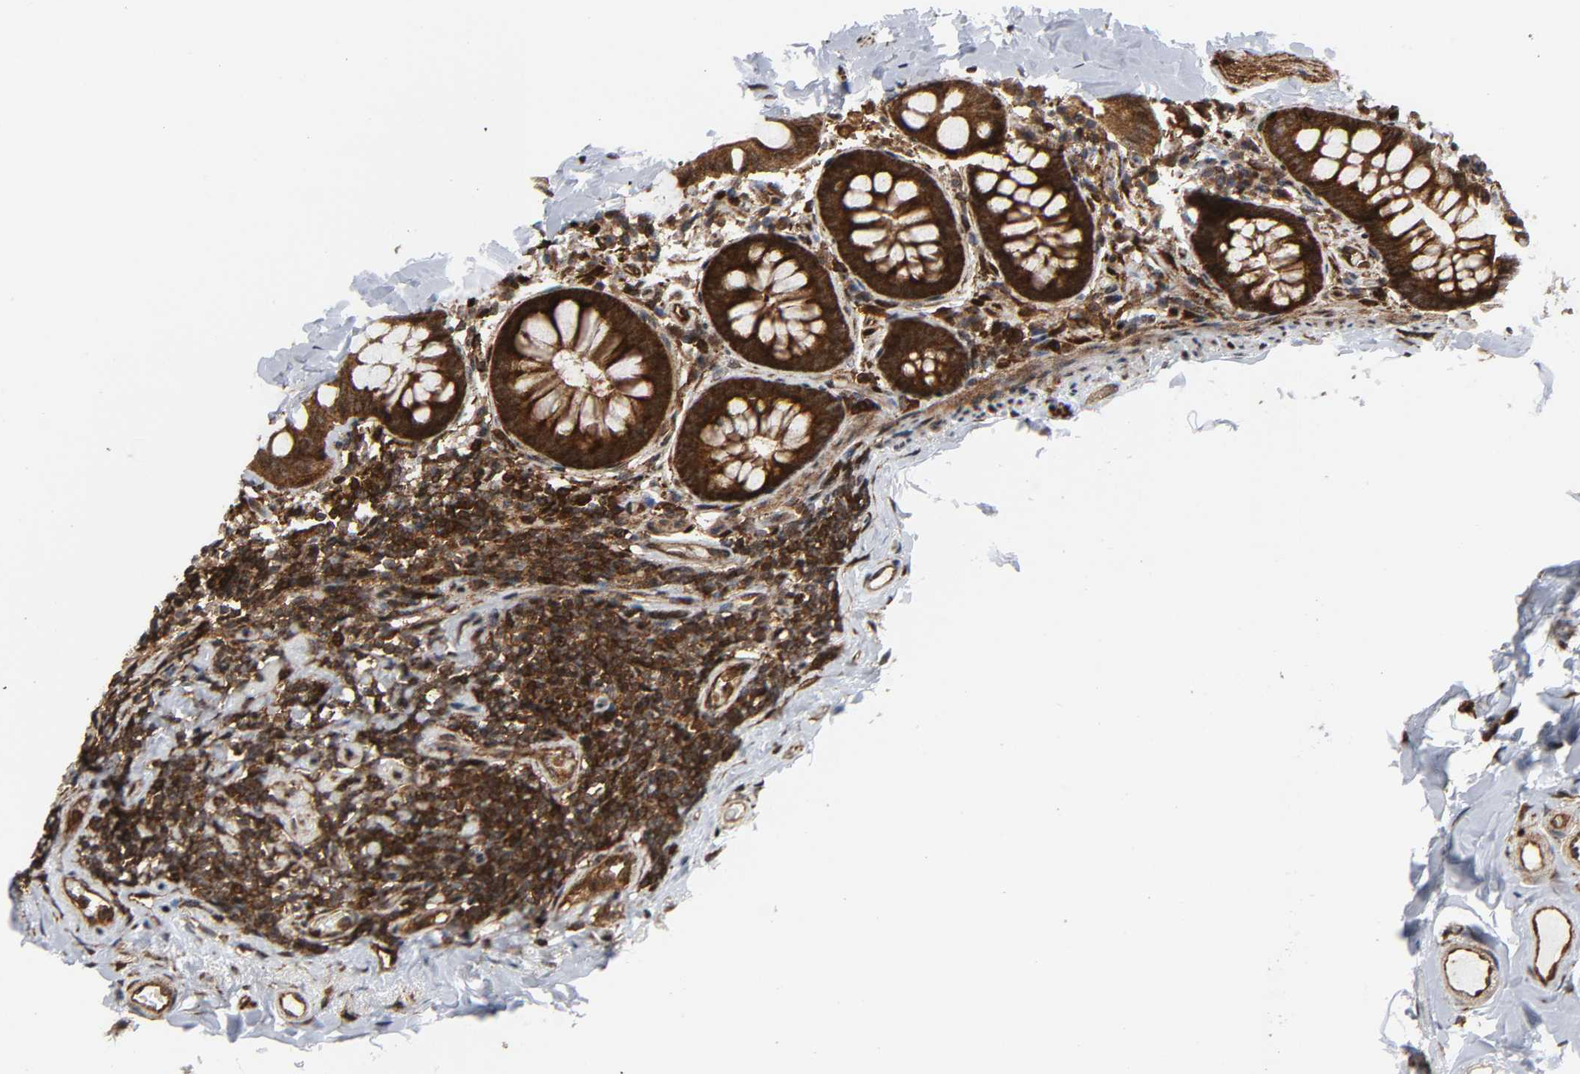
{"staining": {"intensity": "strong", "quantity": ">75%", "location": "cytoplasmic/membranous"}, "tissue": "colon", "cell_type": "Endothelial cells", "image_type": "normal", "snomed": [{"axis": "morphology", "description": "Normal tissue, NOS"}, {"axis": "topography", "description": "Colon"}], "caption": "Human colon stained with a brown dye exhibits strong cytoplasmic/membranous positive staining in approximately >75% of endothelial cells.", "gene": "MAPK1", "patient": {"sex": "female", "age": 61}}